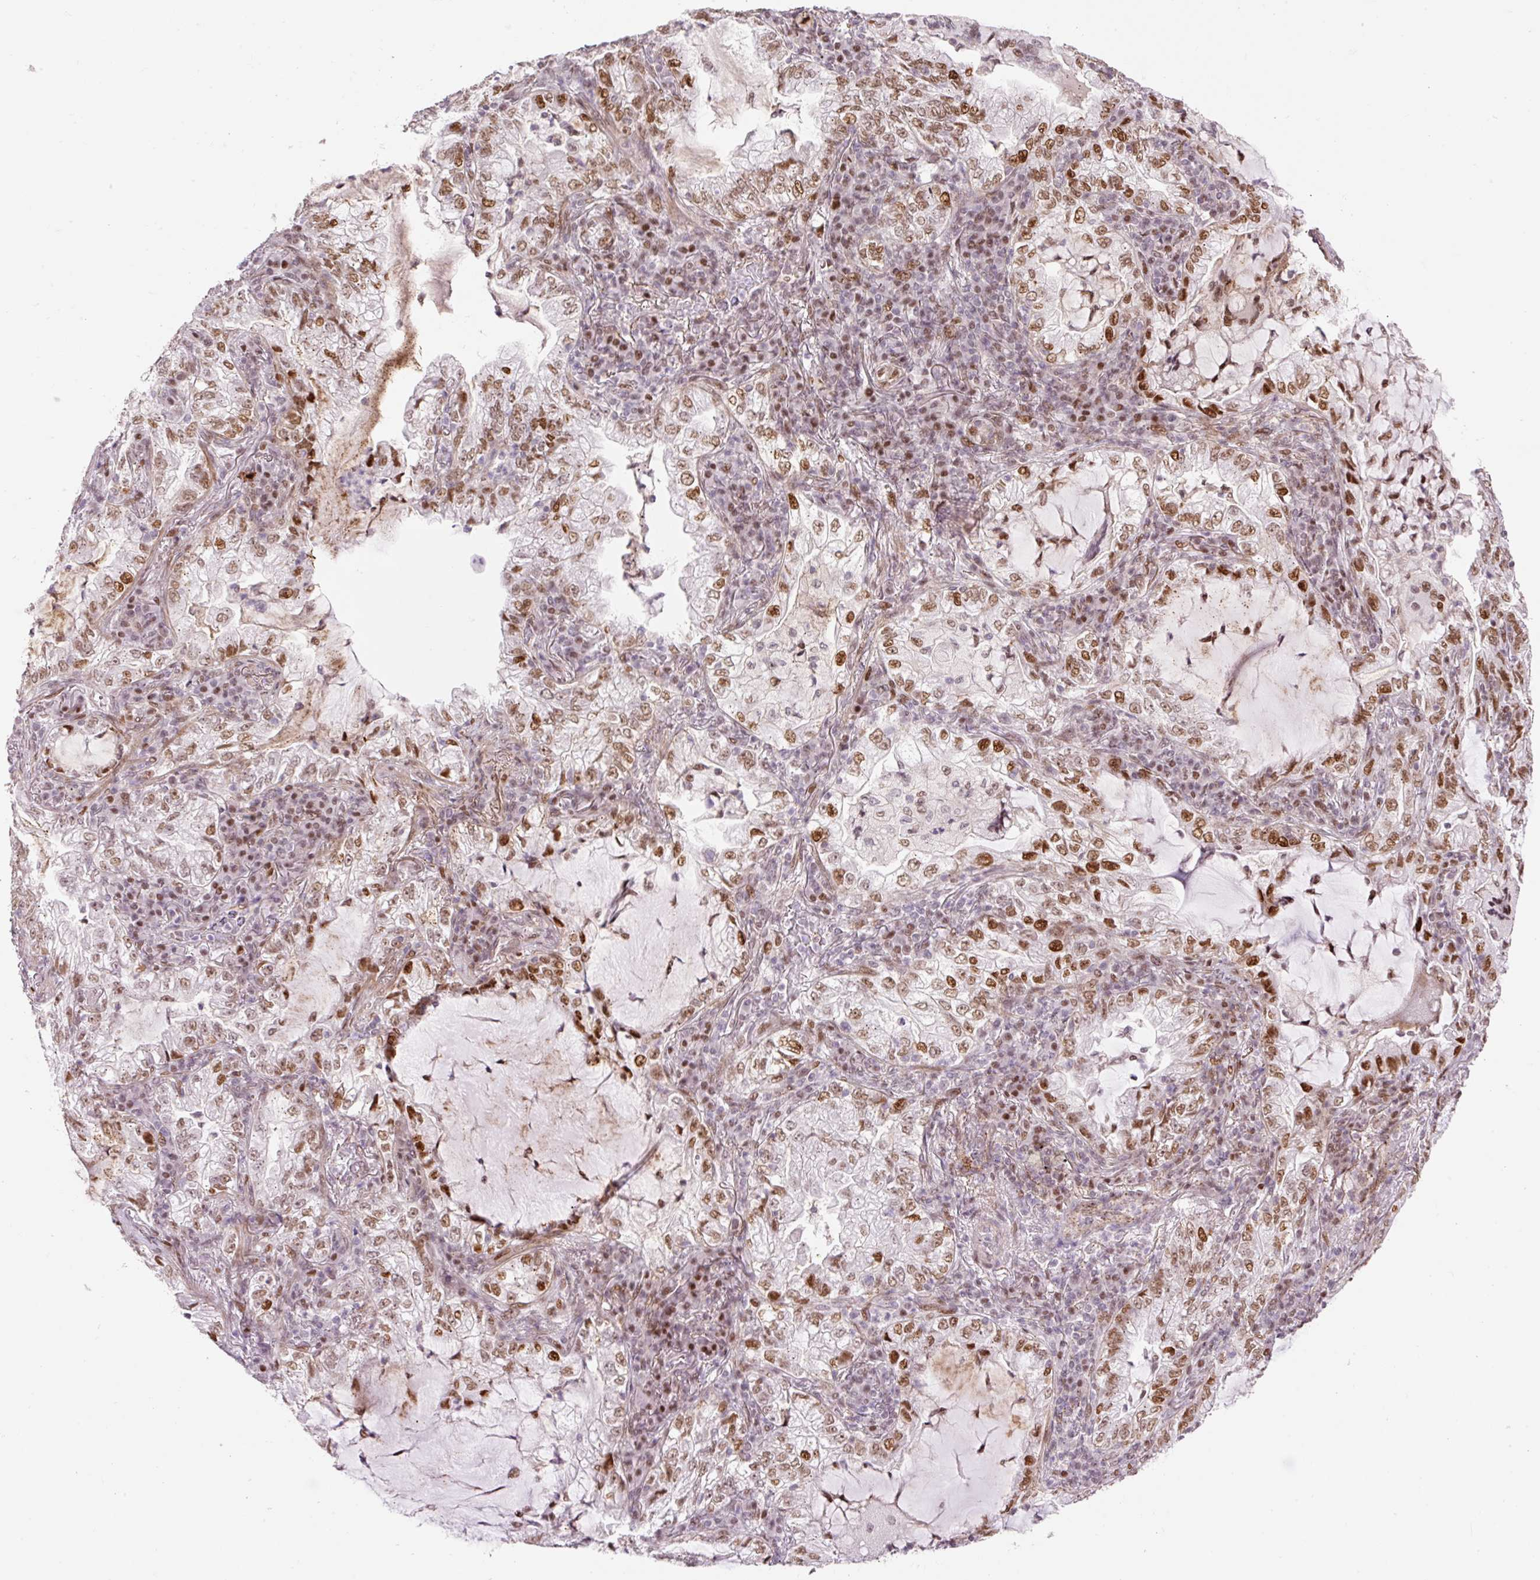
{"staining": {"intensity": "strong", "quantity": ">75%", "location": "nuclear"}, "tissue": "lung cancer", "cell_type": "Tumor cells", "image_type": "cancer", "snomed": [{"axis": "morphology", "description": "Adenocarcinoma, NOS"}, {"axis": "topography", "description": "Lung"}], "caption": "Immunohistochemistry (IHC) micrograph of neoplastic tissue: human lung adenocarcinoma stained using immunohistochemistry (IHC) shows high levels of strong protein expression localized specifically in the nuclear of tumor cells, appearing as a nuclear brown color.", "gene": "RIPPLY3", "patient": {"sex": "female", "age": 73}}